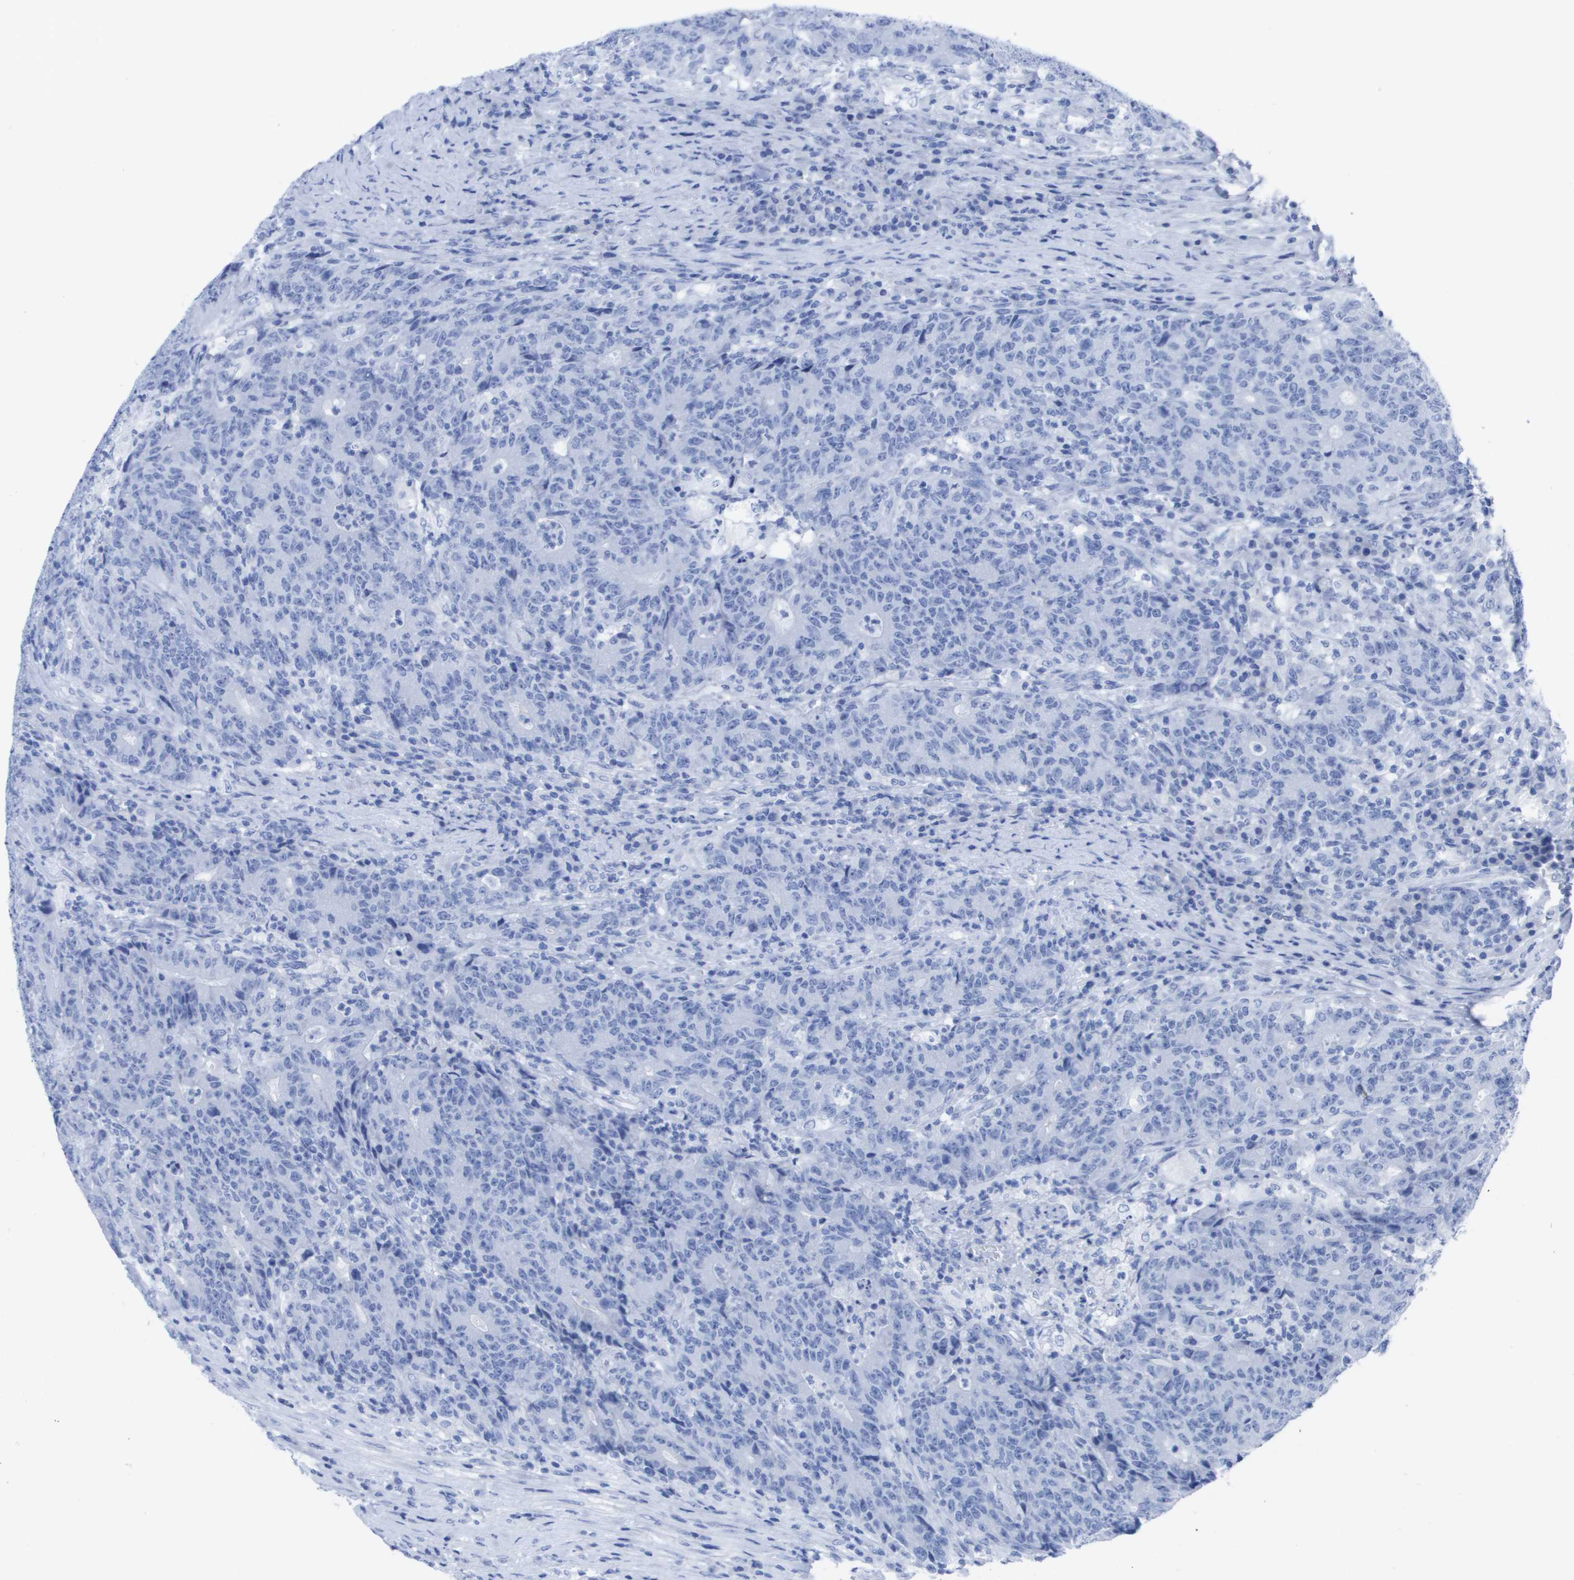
{"staining": {"intensity": "negative", "quantity": "none", "location": "none"}, "tissue": "colorectal cancer", "cell_type": "Tumor cells", "image_type": "cancer", "snomed": [{"axis": "morphology", "description": "Normal tissue, NOS"}, {"axis": "morphology", "description": "Adenocarcinoma, NOS"}, {"axis": "topography", "description": "Colon"}], "caption": "Adenocarcinoma (colorectal) was stained to show a protein in brown. There is no significant positivity in tumor cells. Nuclei are stained in blue.", "gene": "KCNA3", "patient": {"sex": "female", "age": 75}}